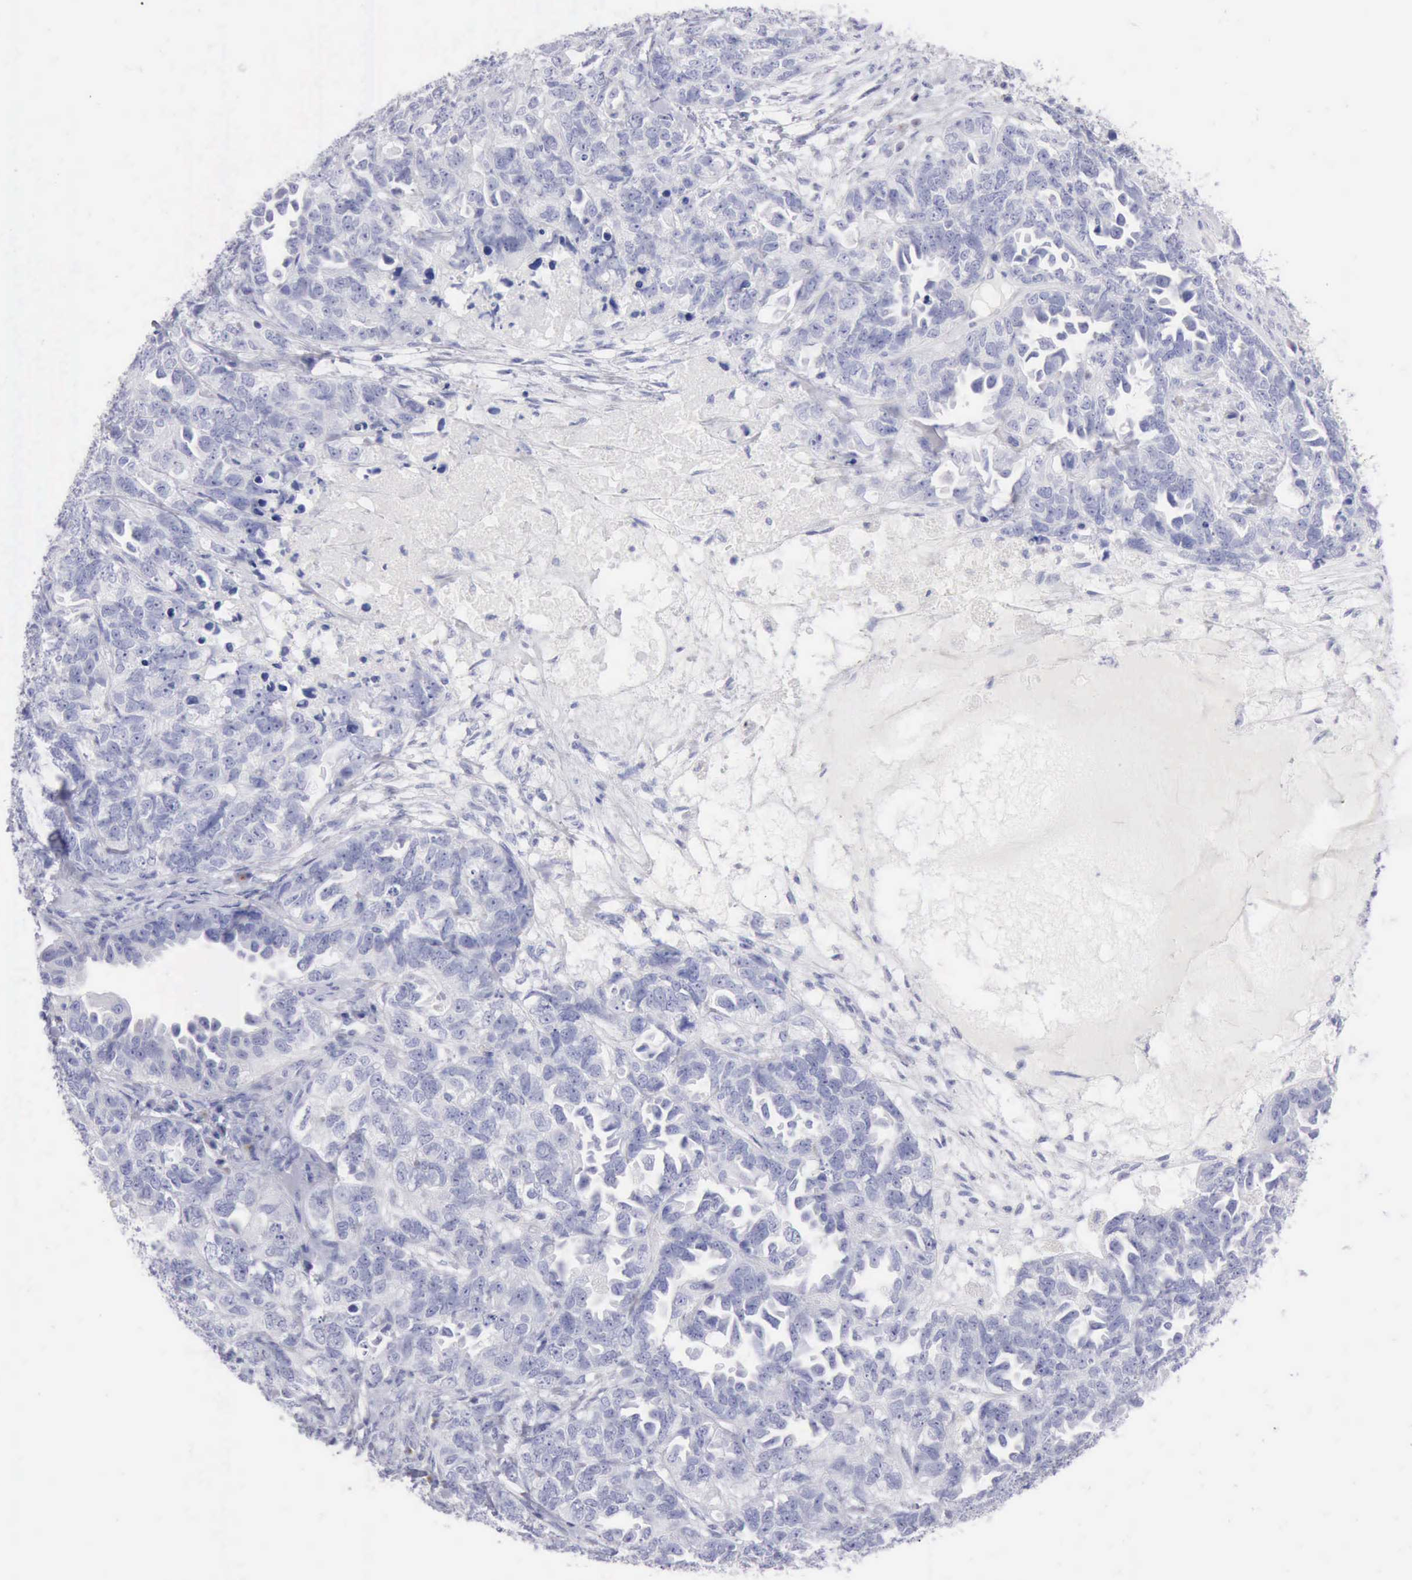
{"staining": {"intensity": "negative", "quantity": "none", "location": "none"}, "tissue": "ovarian cancer", "cell_type": "Tumor cells", "image_type": "cancer", "snomed": [{"axis": "morphology", "description": "Cystadenocarcinoma, serous, NOS"}, {"axis": "topography", "description": "Ovary"}], "caption": "IHC of ovarian serous cystadenocarcinoma demonstrates no expression in tumor cells.", "gene": "ANGEL1", "patient": {"sex": "female", "age": 82}}